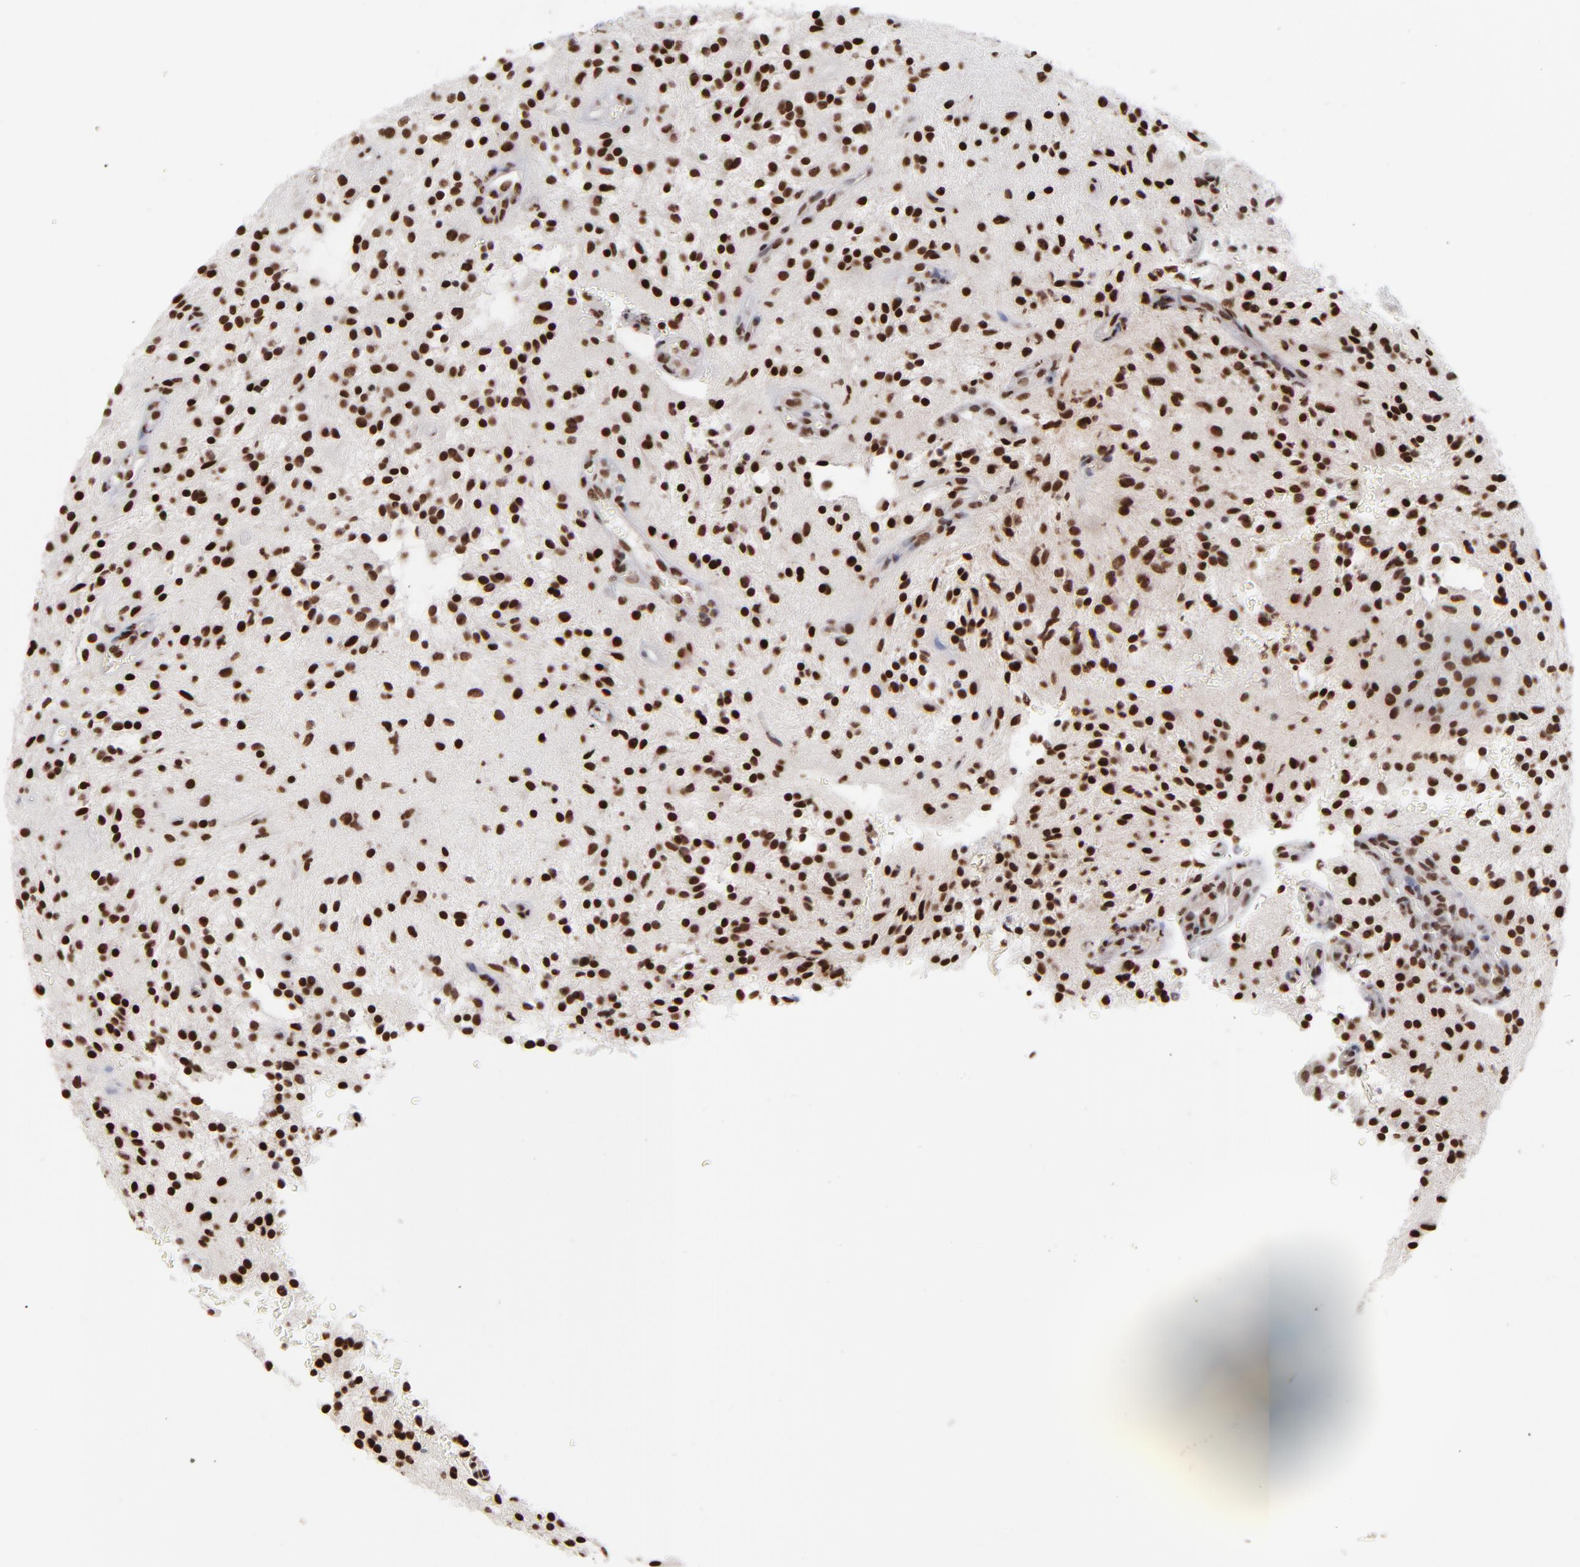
{"staining": {"intensity": "strong", "quantity": ">75%", "location": "nuclear"}, "tissue": "glioma", "cell_type": "Tumor cells", "image_type": "cancer", "snomed": [{"axis": "morphology", "description": "Glioma, malignant, NOS"}, {"axis": "topography", "description": "Cerebellum"}], "caption": "Immunohistochemical staining of glioma (malignant) reveals high levels of strong nuclear expression in about >75% of tumor cells. (Stains: DAB in brown, nuclei in blue, Microscopy: brightfield microscopy at high magnification).", "gene": "ZNF3", "patient": {"sex": "female", "age": 10}}